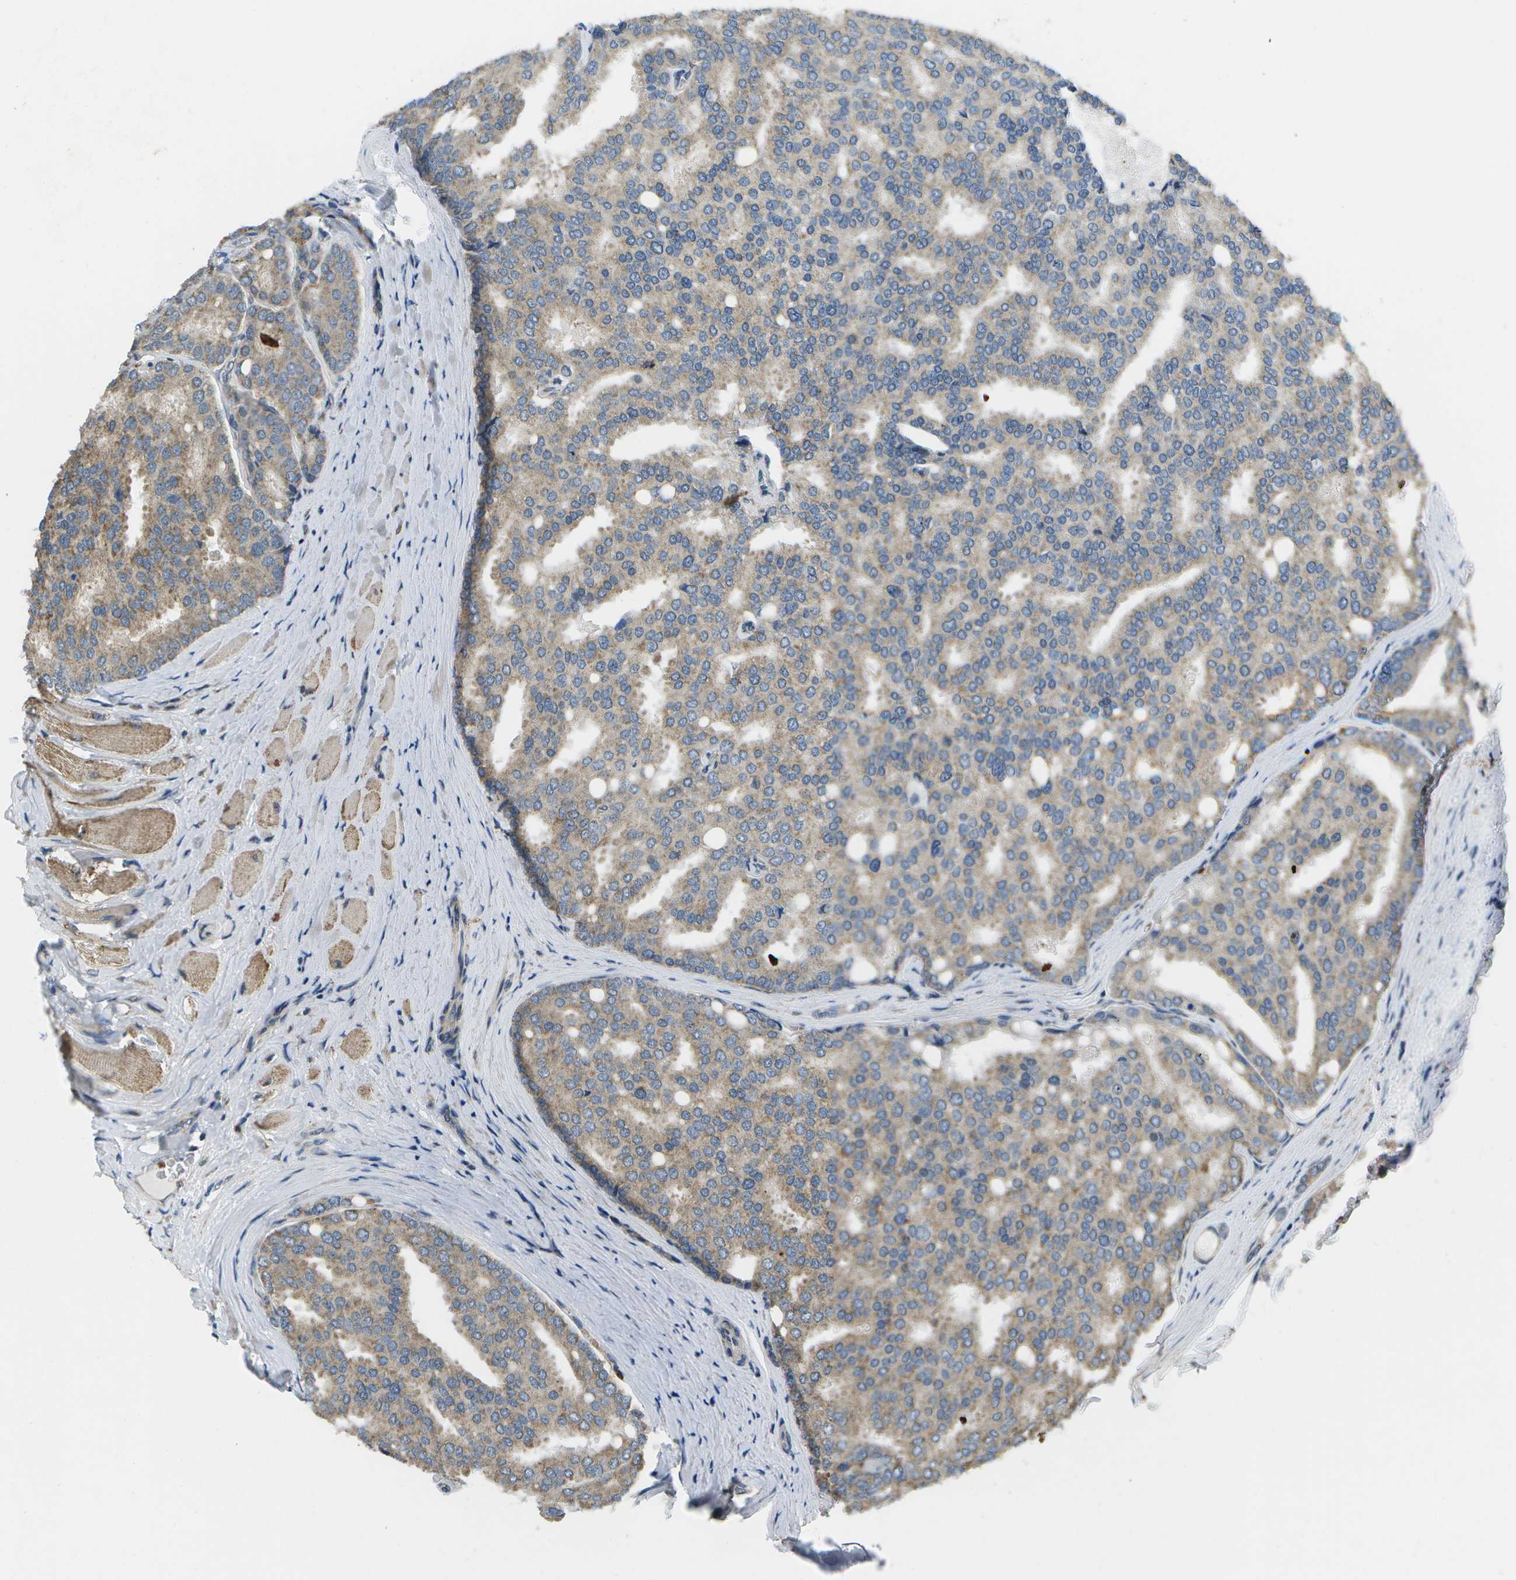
{"staining": {"intensity": "weak", "quantity": ">75%", "location": "cytoplasmic/membranous"}, "tissue": "prostate cancer", "cell_type": "Tumor cells", "image_type": "cancer", "snomed": [{"axis": "morphology", "description": "Adenocarcinoma, High grade"}, {"axis": "topography", "description": "Prostate"}], "caption": "High-grade adenocarcinoma (prostate) stained for a protein exhibits weak cytoplasmic/membranous positivity in tumor cells.", "gene": "GALNT15", "patient": {"sex": "male", "age": 50}}